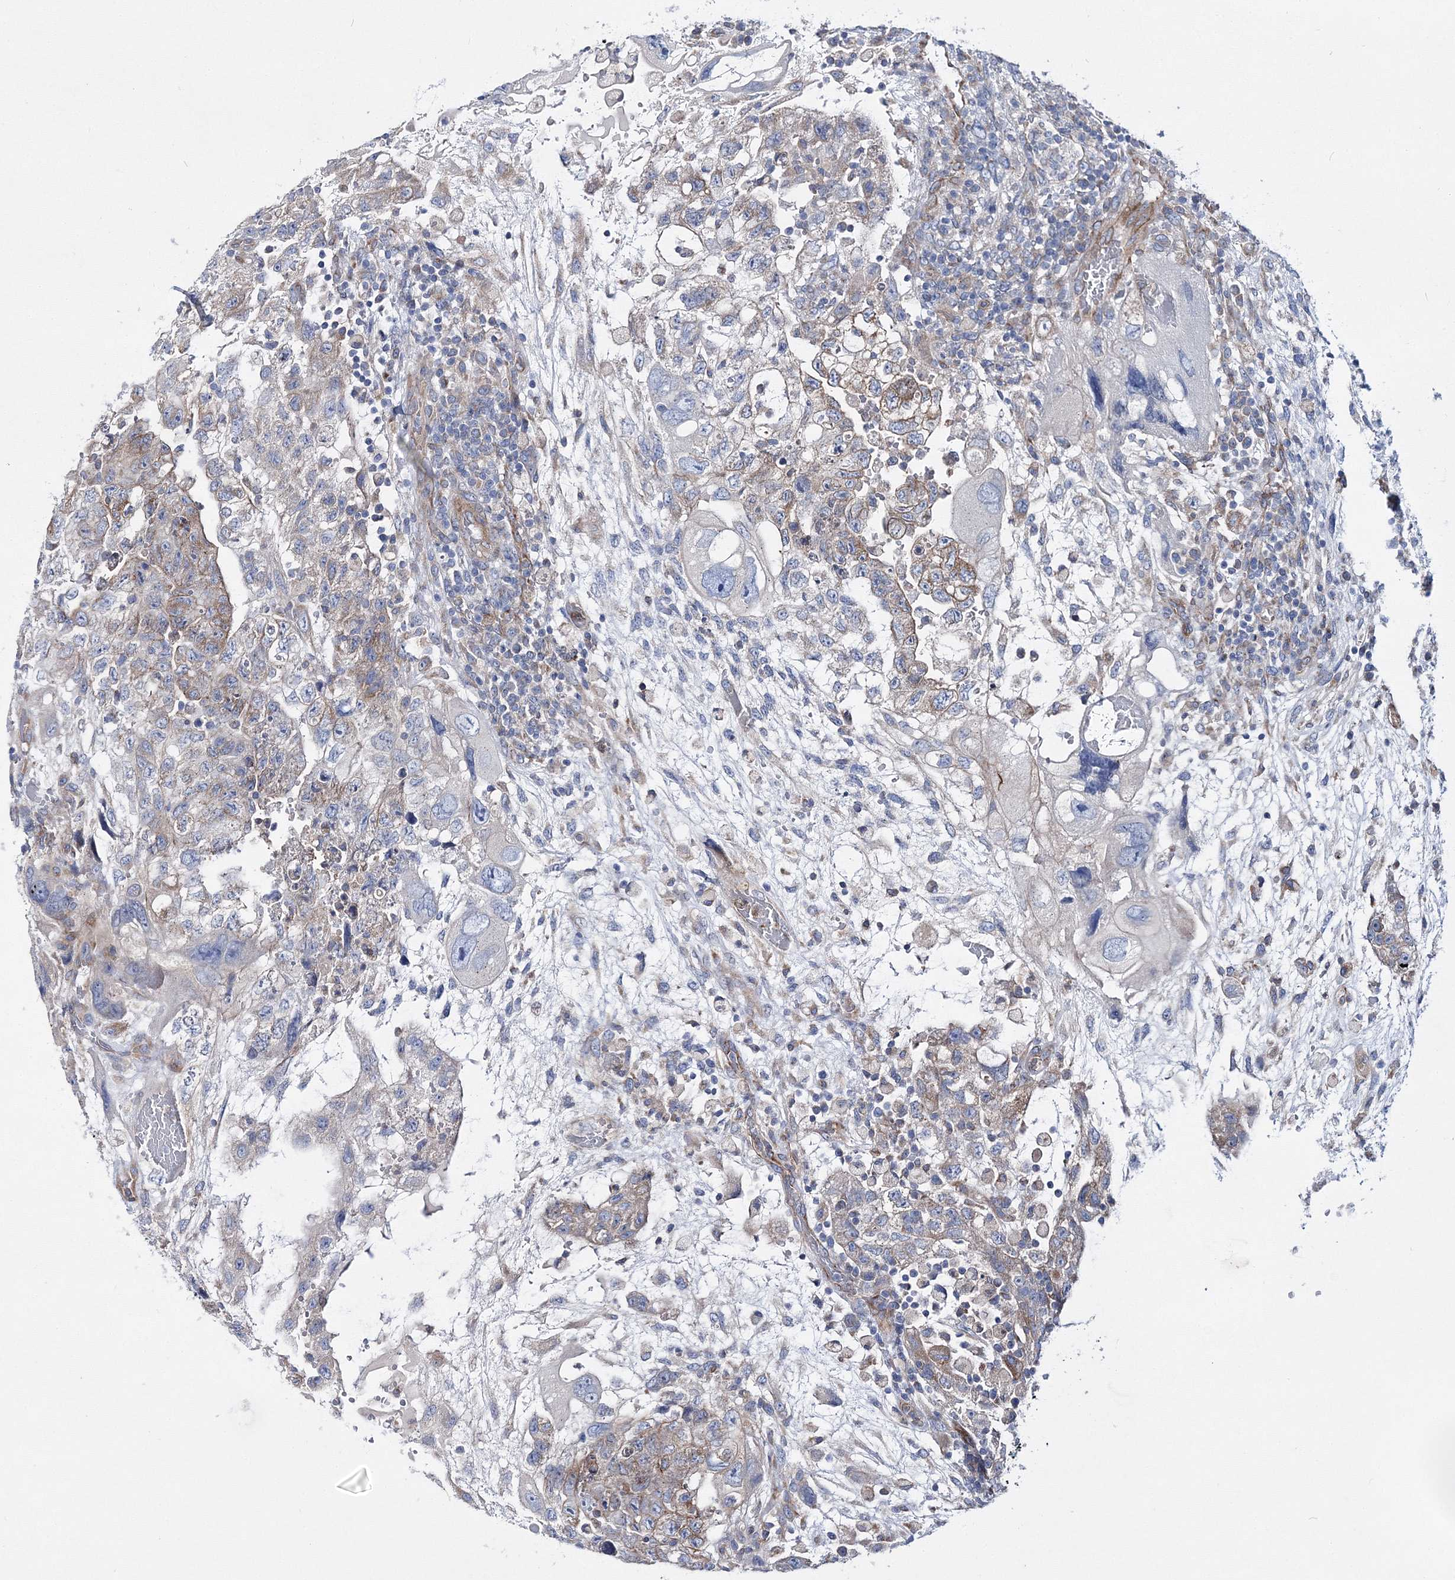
{"staining": {"intensity": "weak", "quantity": "<25%", "location": "cytoplasmic/membranous"}, "tissue": "testis cancer", "cell_type": "Tumor cells", "image_type": "cancer", "snomed": [{"axis": "morphology", "description": "Carcinoma, Embryonal, NOS"}, {"axis": "topography", "description": "Testis"}], "caption": "A histopathology image of testis cancer (embryonal carcinoma) stained for a protein shows no brown staining in tumor cells.", "gene": "ARHGAP32", "patient": {"sex": "male", "age": 36}}